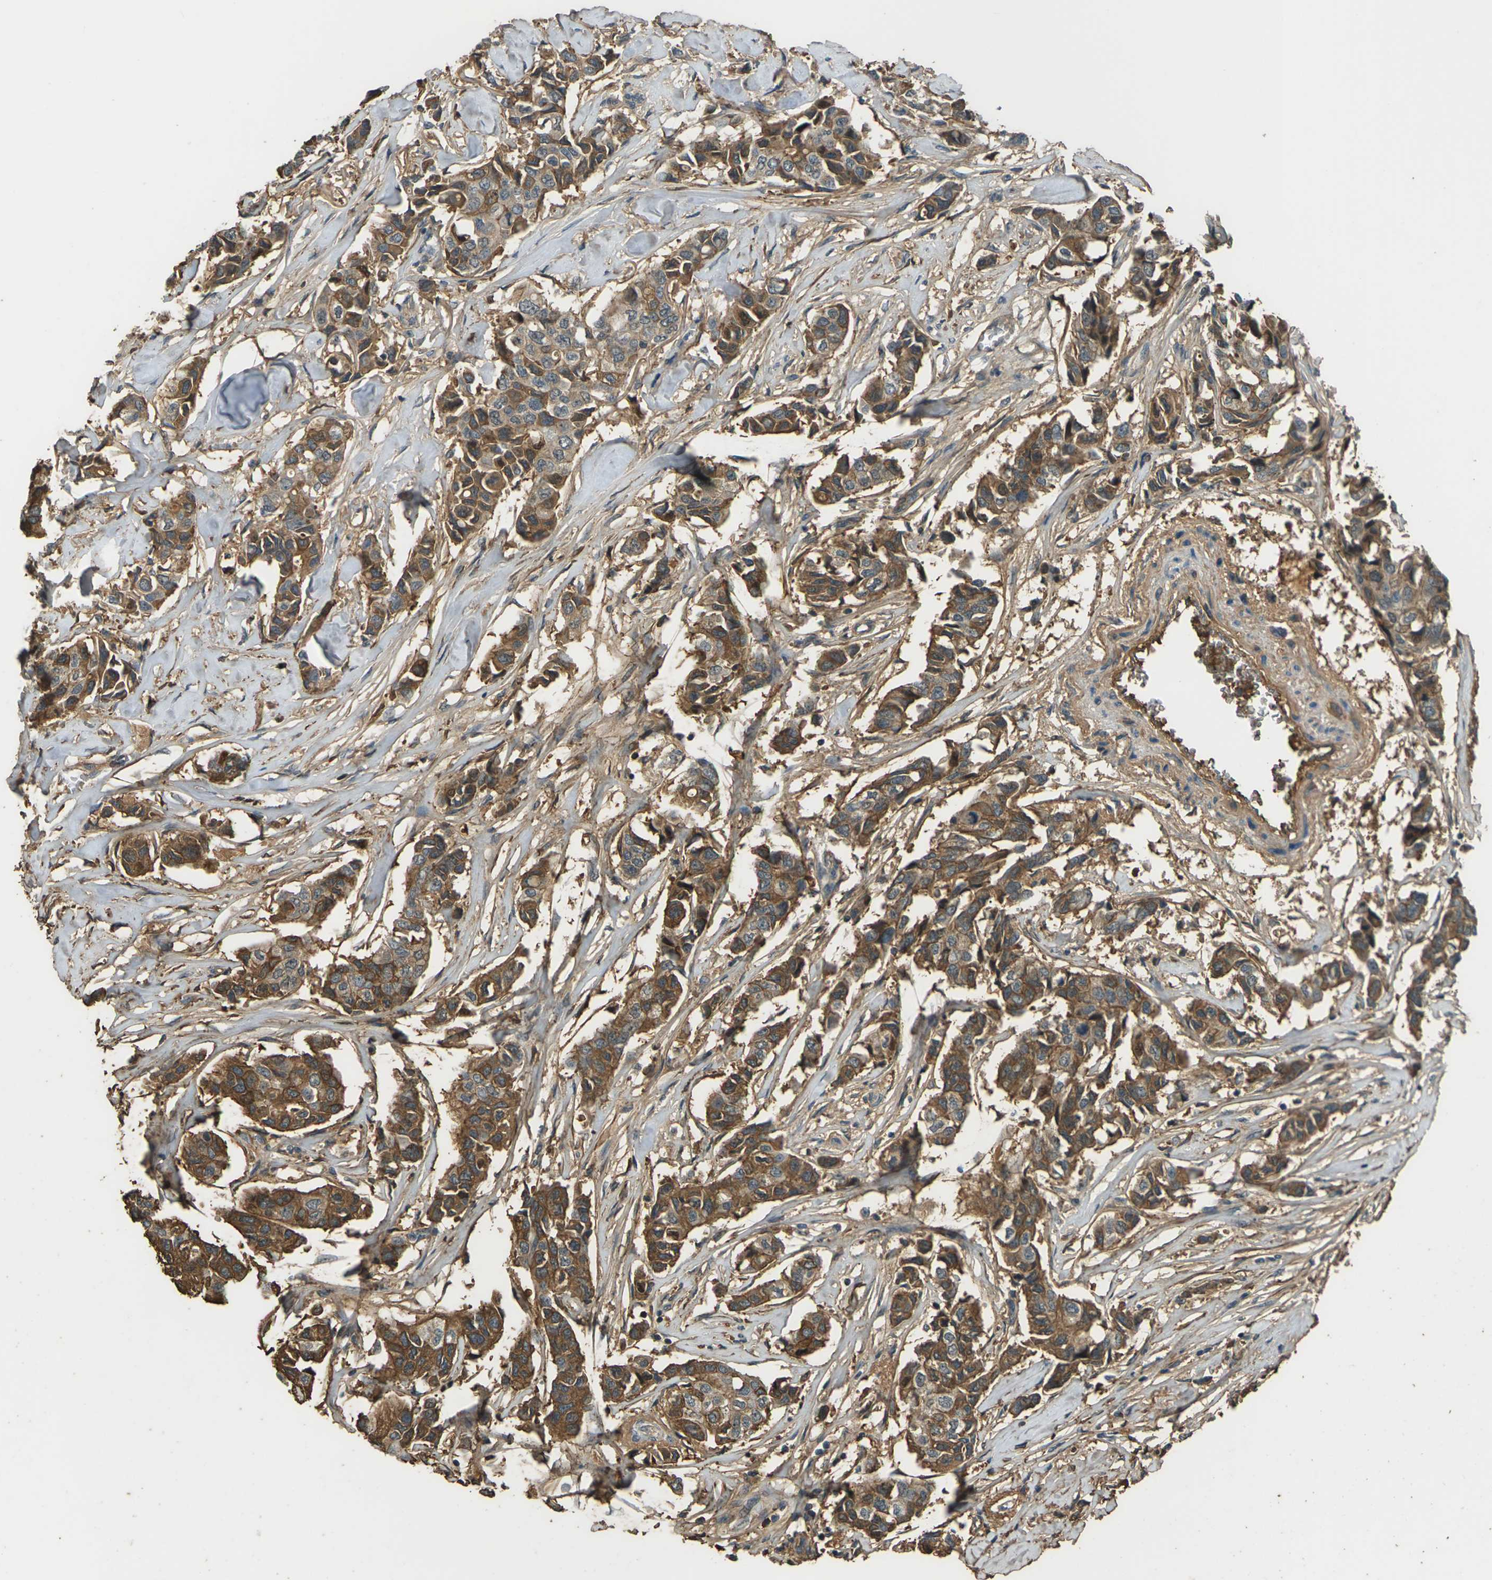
{"staining": {"intensity": "strong", "quantity": "25%-75%", "location": "cytoplasmic/membranous,nuclear"}, "tissue": "breast cancer", "cell_type": "Tumor cells", "image_type": "cancer", "snomed": [{"axis": "morphology", "description": "Duct carcinoma"}, {"axis": "topography", "description": "Breast"}], "caption": "Breast cancer stained with a brown dye displays strong cytoplasmic/membranous and nuclear positive staining in about 25%-75% of tumor cells.", "gene": "CYP1B1", "patient": {"sex": "female", "age": 80}}